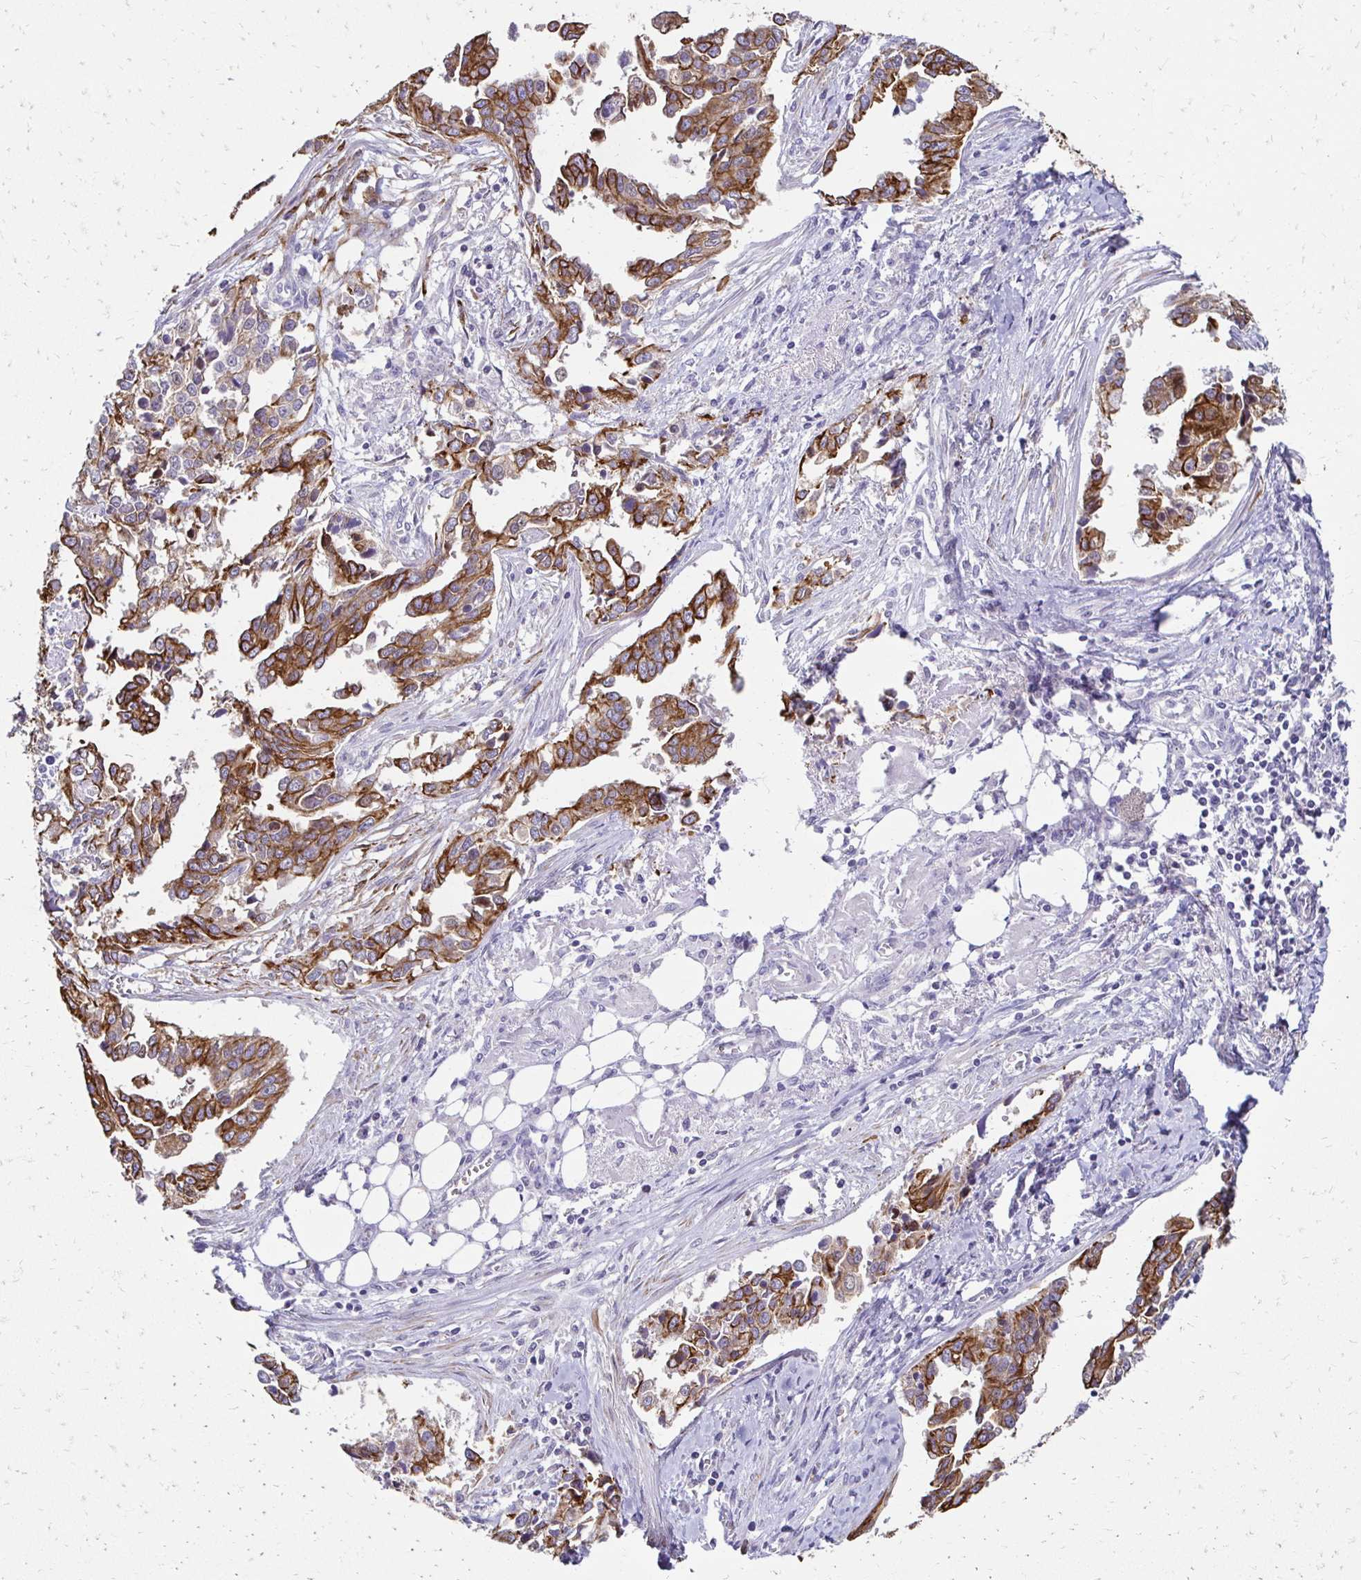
{"staining": {"intensity": "strong", "quantity": ">75%", "location": "cytoplasmic/membranous"}, "tissue": "ovarian cancer", "cell_type": "Tumor cells", "image_type": "cancer", "snomed": [{"axis": "morphology", "description": "Cystadenocarcinoma, serous, NOS"}, {"axis": "topography", "description": "Ovary"}], "caption": "This is an image of IHC staining of ovarian cancer (serous cystadenocarcinoma), which shows strong staining in the cytoplasmic/membranous of tumor cells.", "gene": "C1QTNF2", "patient": {"sex": "female", "age": 75}}